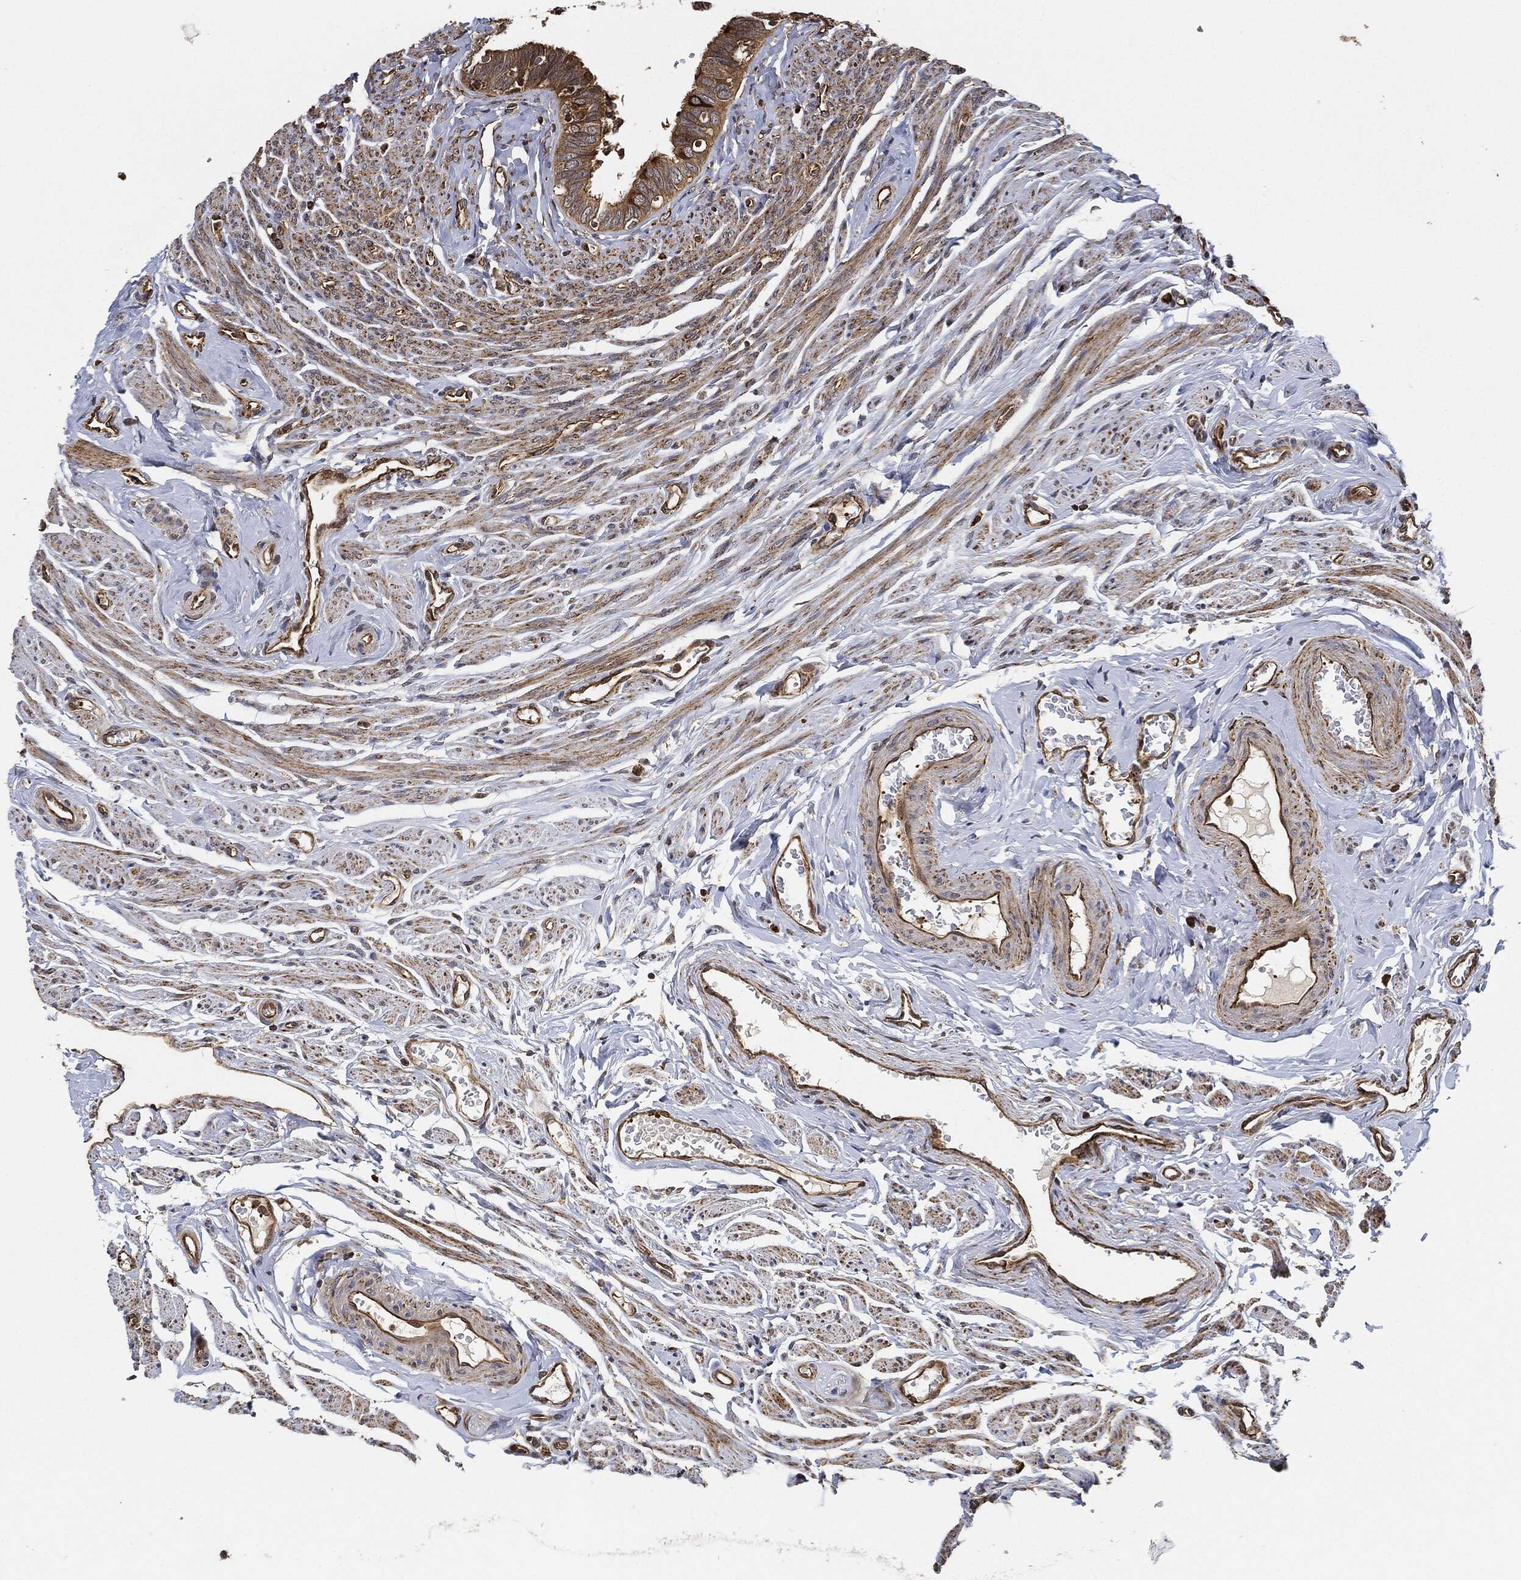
{"staining": {"intensity": "strong", "quantity": "25%-75%", "location": "cytoplasmic/membranous"}, "tissue": "fallopian tube", "cell_type": "Glandular cells", "image_type": "normal", "snomed": [{"axis": "morphology", "description": "Normal tissue, NOS"}, {"axis": "topography", "description": "Fallopian tube"}], "caption": "The immunohistochemical stain highlights strong cytoplasmic/membranous staining in glandular cells of unremarkable fallopian tube. (Stains: DAB in brown, nuclei in blue, Microscopy: brightfield microscopy at high magnification).", "gene": "MAP3K3", "patient": {"sex": "female", "age": 54}}